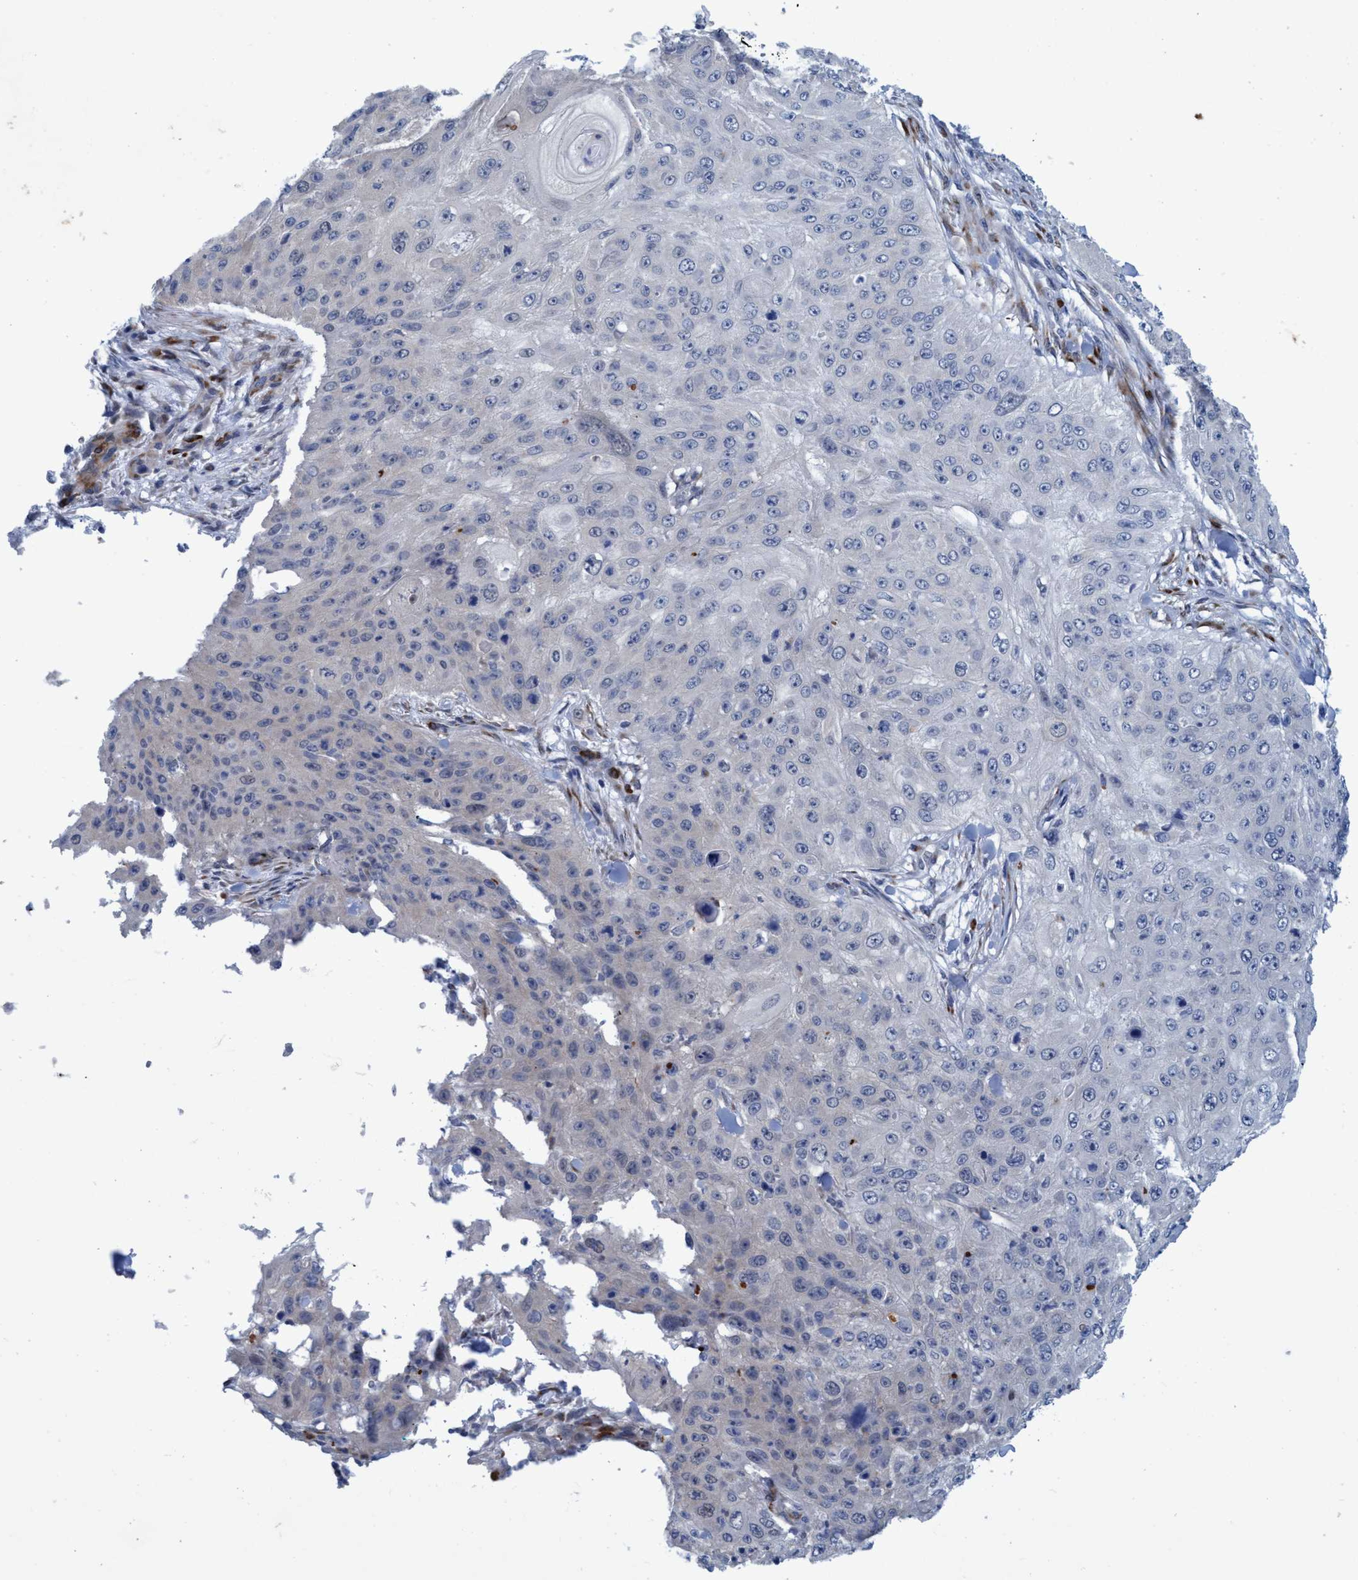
{"staining": {"intensity": "negative", "quantity": "none", "location": "none"}, "tissue": "skin cancer", "cell_type": "Tumor cells", "image_type": "cancer", "snomed": [{"axis": "morphology", "description": "Squamous cell carcinoma, NOS"}, {"axis": "topography", "description": "Skin"}], "caption": "The histopathology image displays no significant positivity in tumor cells of skin cancer. The staining is performed using DAB brown chromogen with nuclei counter-stained in using hematoxylin.", "gene": "SLC43A2", "patient": {"sex": "female", "age": 80}}